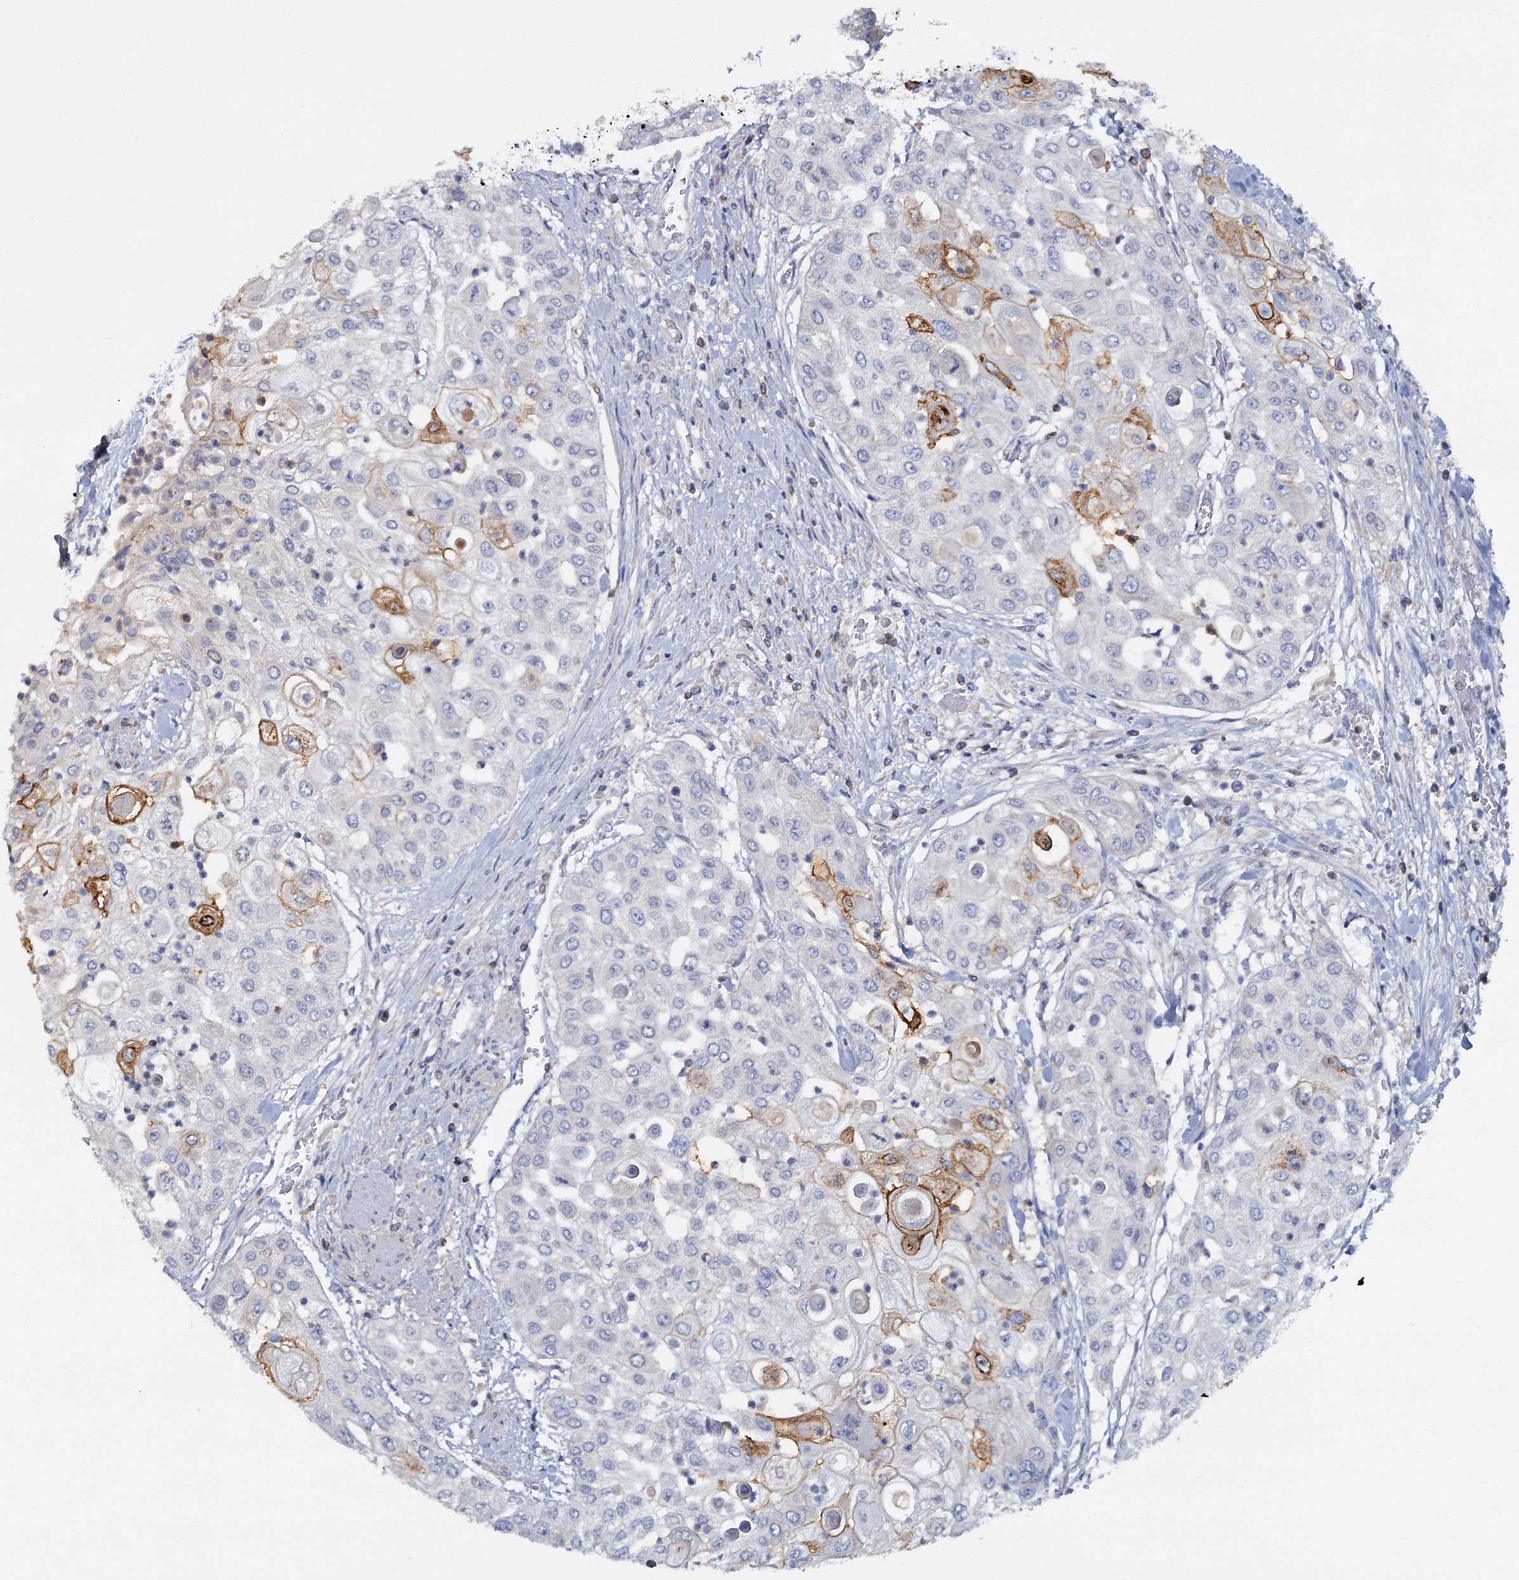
{"staining": {"intensity": "moderate", "quantity": "<25%", "location": "cytoplasmic/membranous"}, "tissue": "urothelial cancer", "cell_type": "Tumor cells", "image_type": "cancer", "snomed": [{"axis": "morphology", "description": "Urothelial carcinoma, High grade"}, {"axis": "topography", "description": "Urinary bladder"}], "caption": "Tumor cells display moderate cytoplasmic/membranous positivity in about <25% of cells in urothelial cancer.", "gene": "ACSM3", "patient": {"sex": "female", "age": 79}}